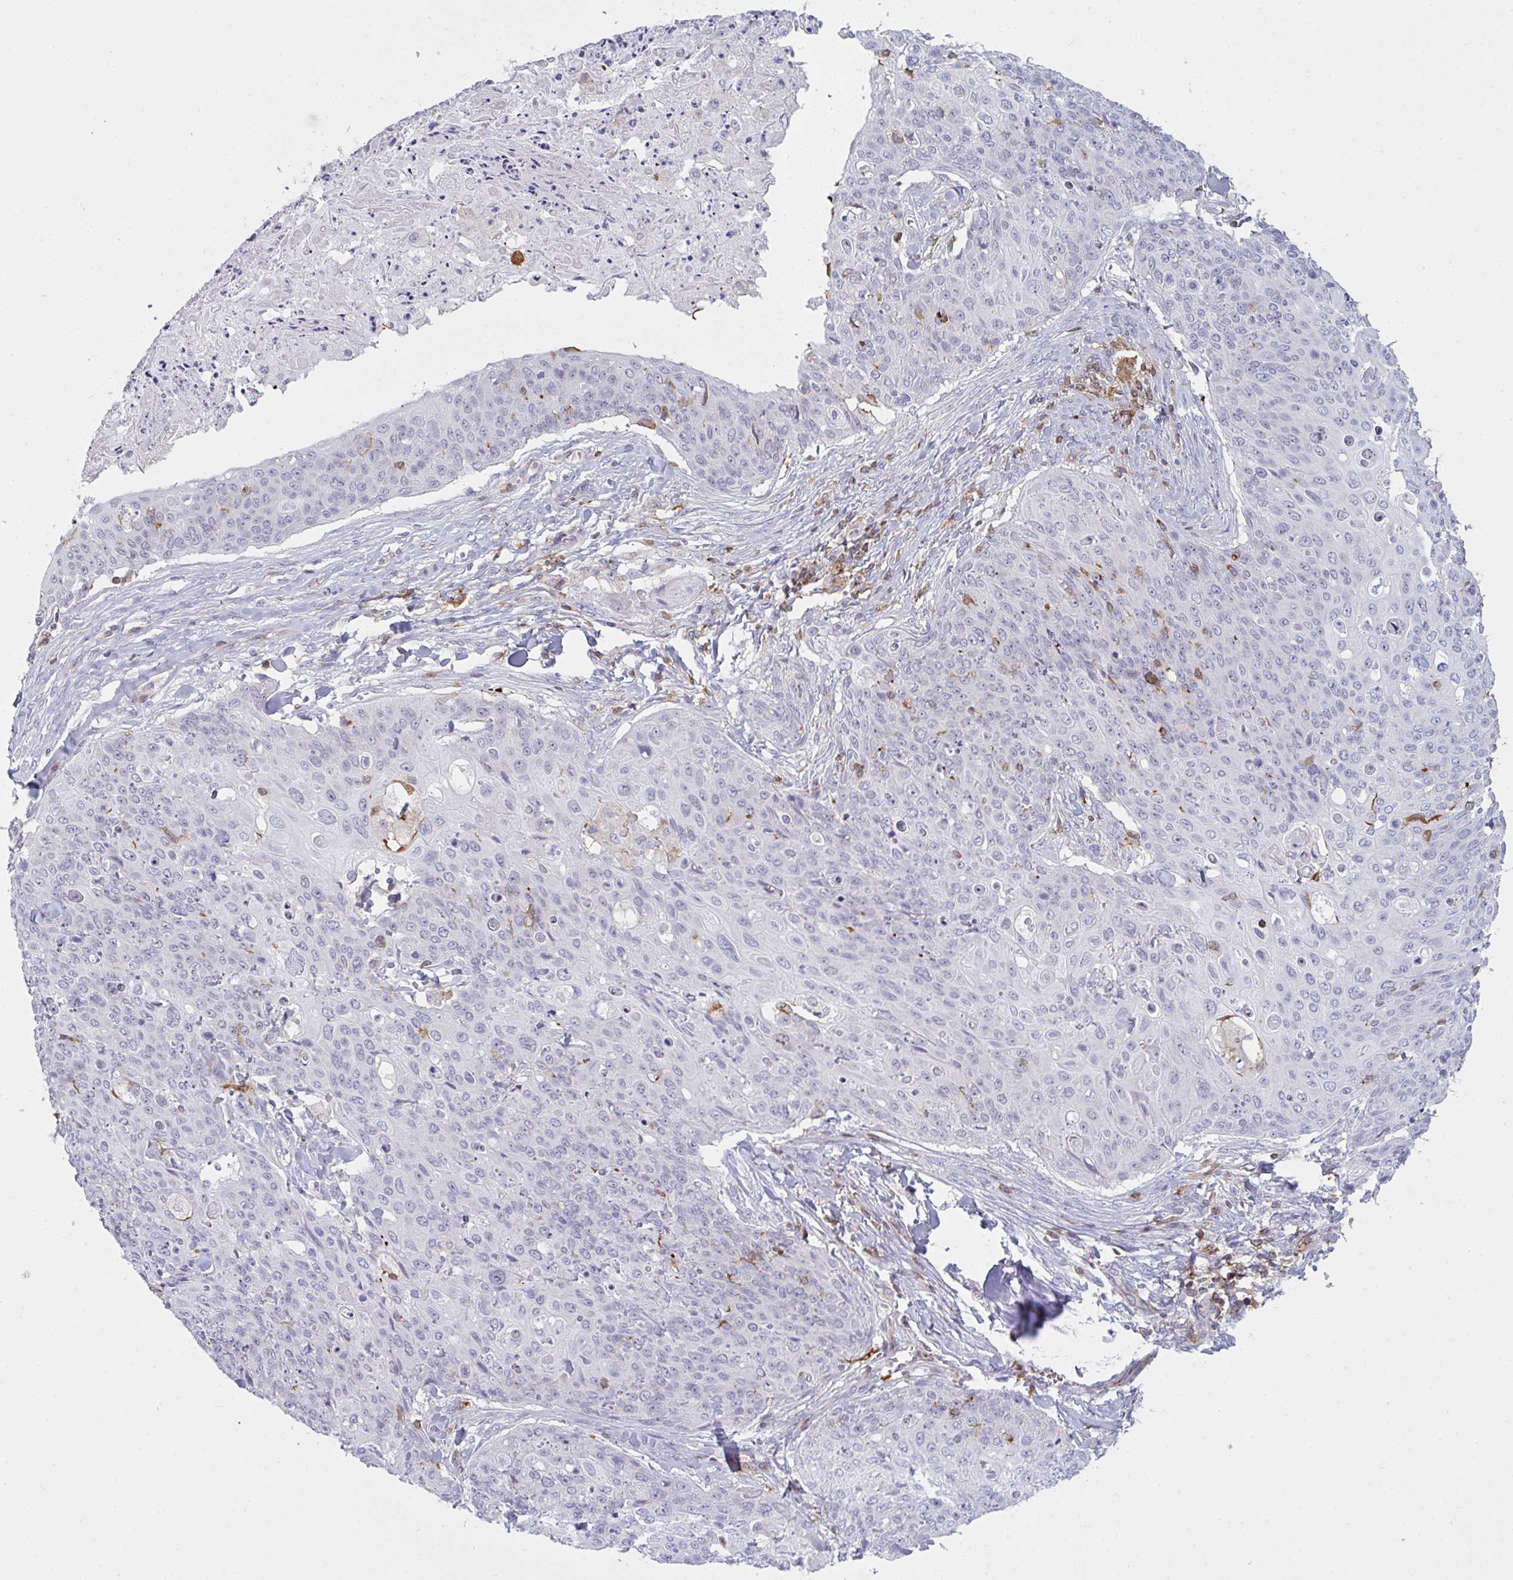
{"staining": {"intensity": "negative", "quantity": "none", "location": "none"}, "tissue": "skin cancer", "cell_type": "Tumor cells", "image_type": "cancer", "snomed": [{"axis": "morphology", "description": "Squamous cell carcinoma, NOS"}, {"axis": "topography", "description": "Skin"}, {"axis": "topography", "description": "Vulva"}], "caption": "IHC micrograph of neoplastic tissue: skin squamous cell carcinoma stained with DAB (3,3'-diaminobenzidine) reveals no significant protein positivity in tumor cells.", "gene": "CD80", "patient": {"sex": "female", "age": 85}}